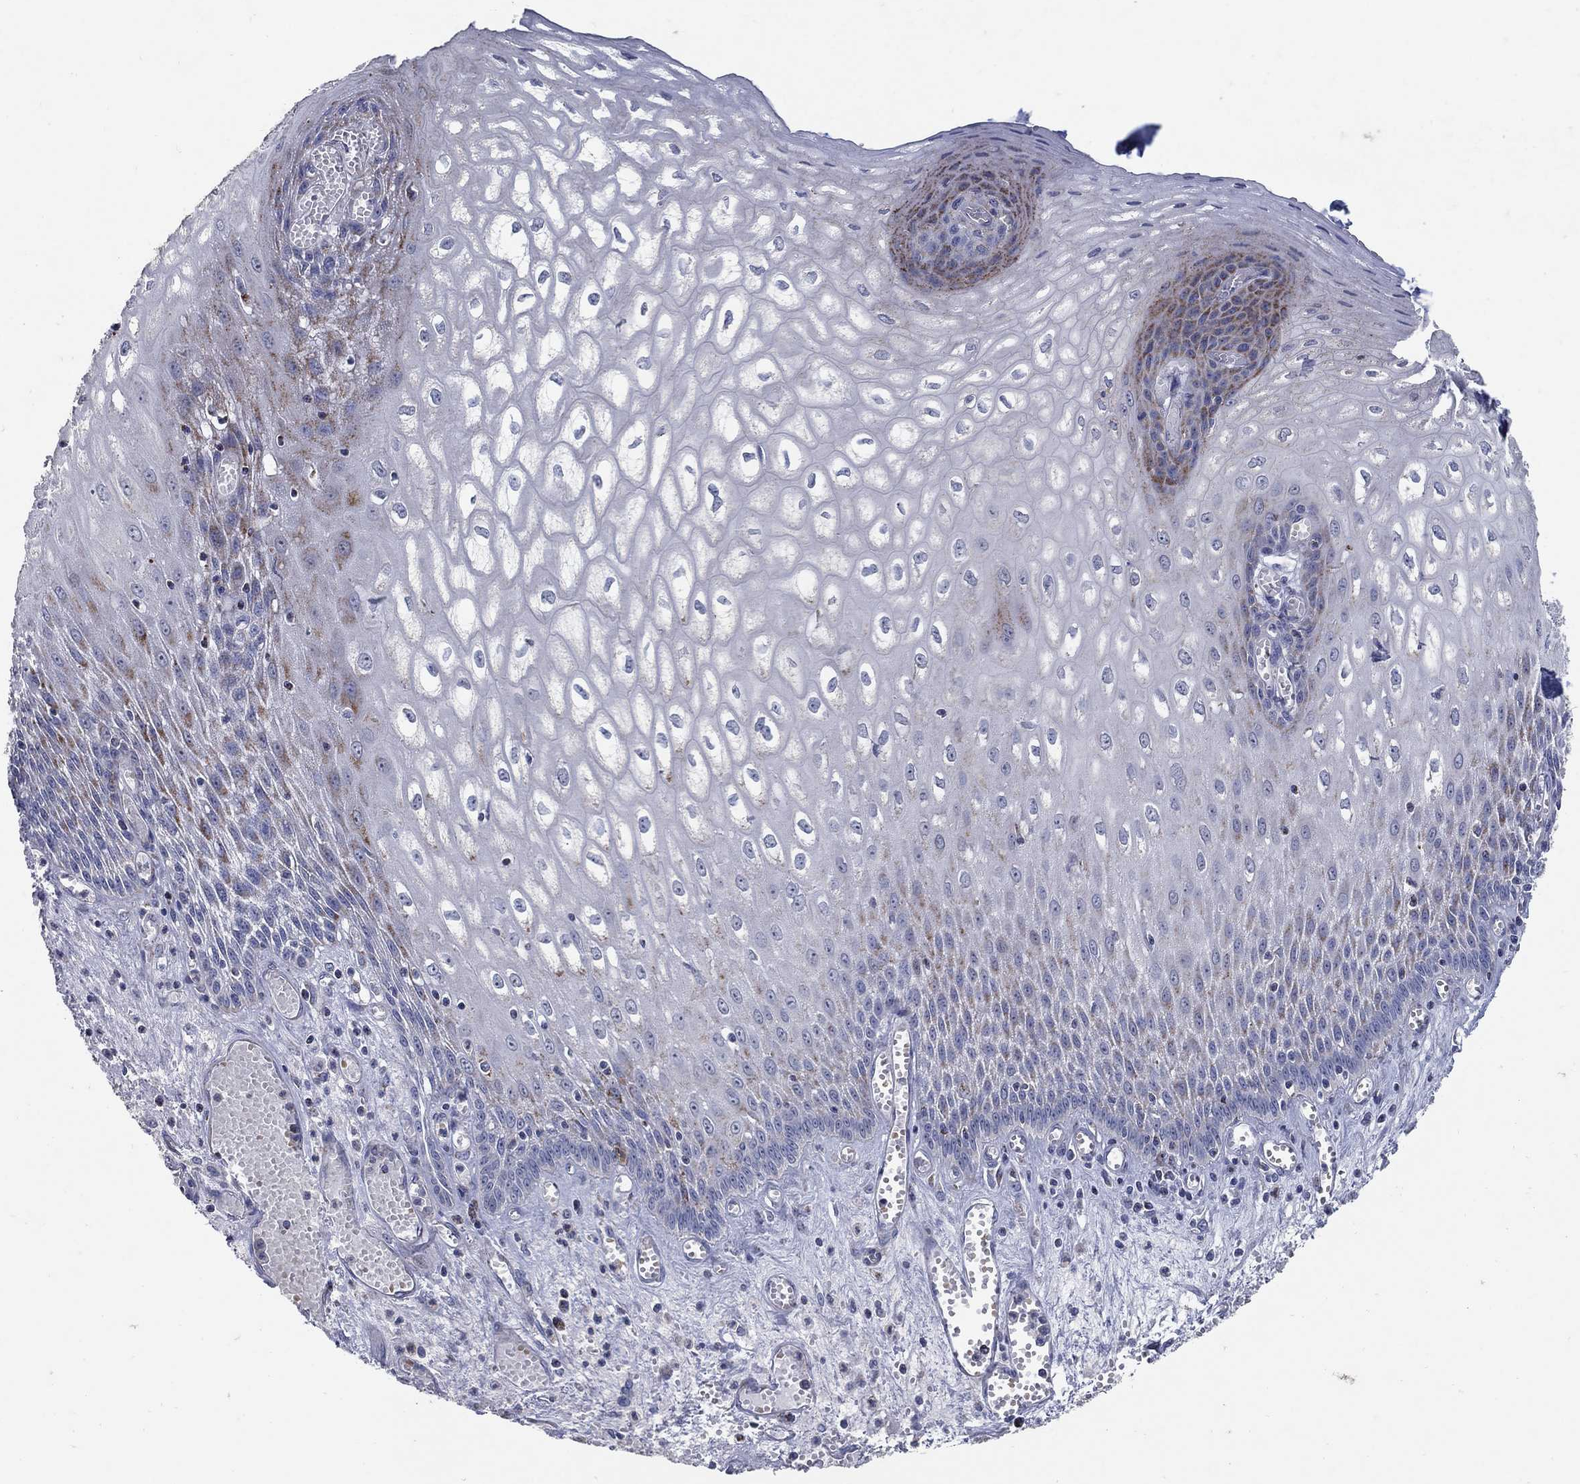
{"staining": {"intensity": "moderate", "quantity": "25%-75%", "location": "cytoplasmic/membranous"}, "tissue": "esophagus", "cell_type": "Squamous epithelial cells", "image_type": "normal", "snomed": [{"axis": "morphology", "description": "Normal tissue, NOS"}, {"axis": "topography", "description": "Esophagus"}], "caption": "Moderate cytoplasmic/membranous protein positivity is appreciated in about 25%-75% of squamous epithelial cells in esophagus. The staining was performed using DAB to visualize the protein expression in brown, while the nuclei were stained in blue with hematoxylin (Magnification: 20x).", "gene": "HMX2", "patient": {"sex": "male", "age": 58}}